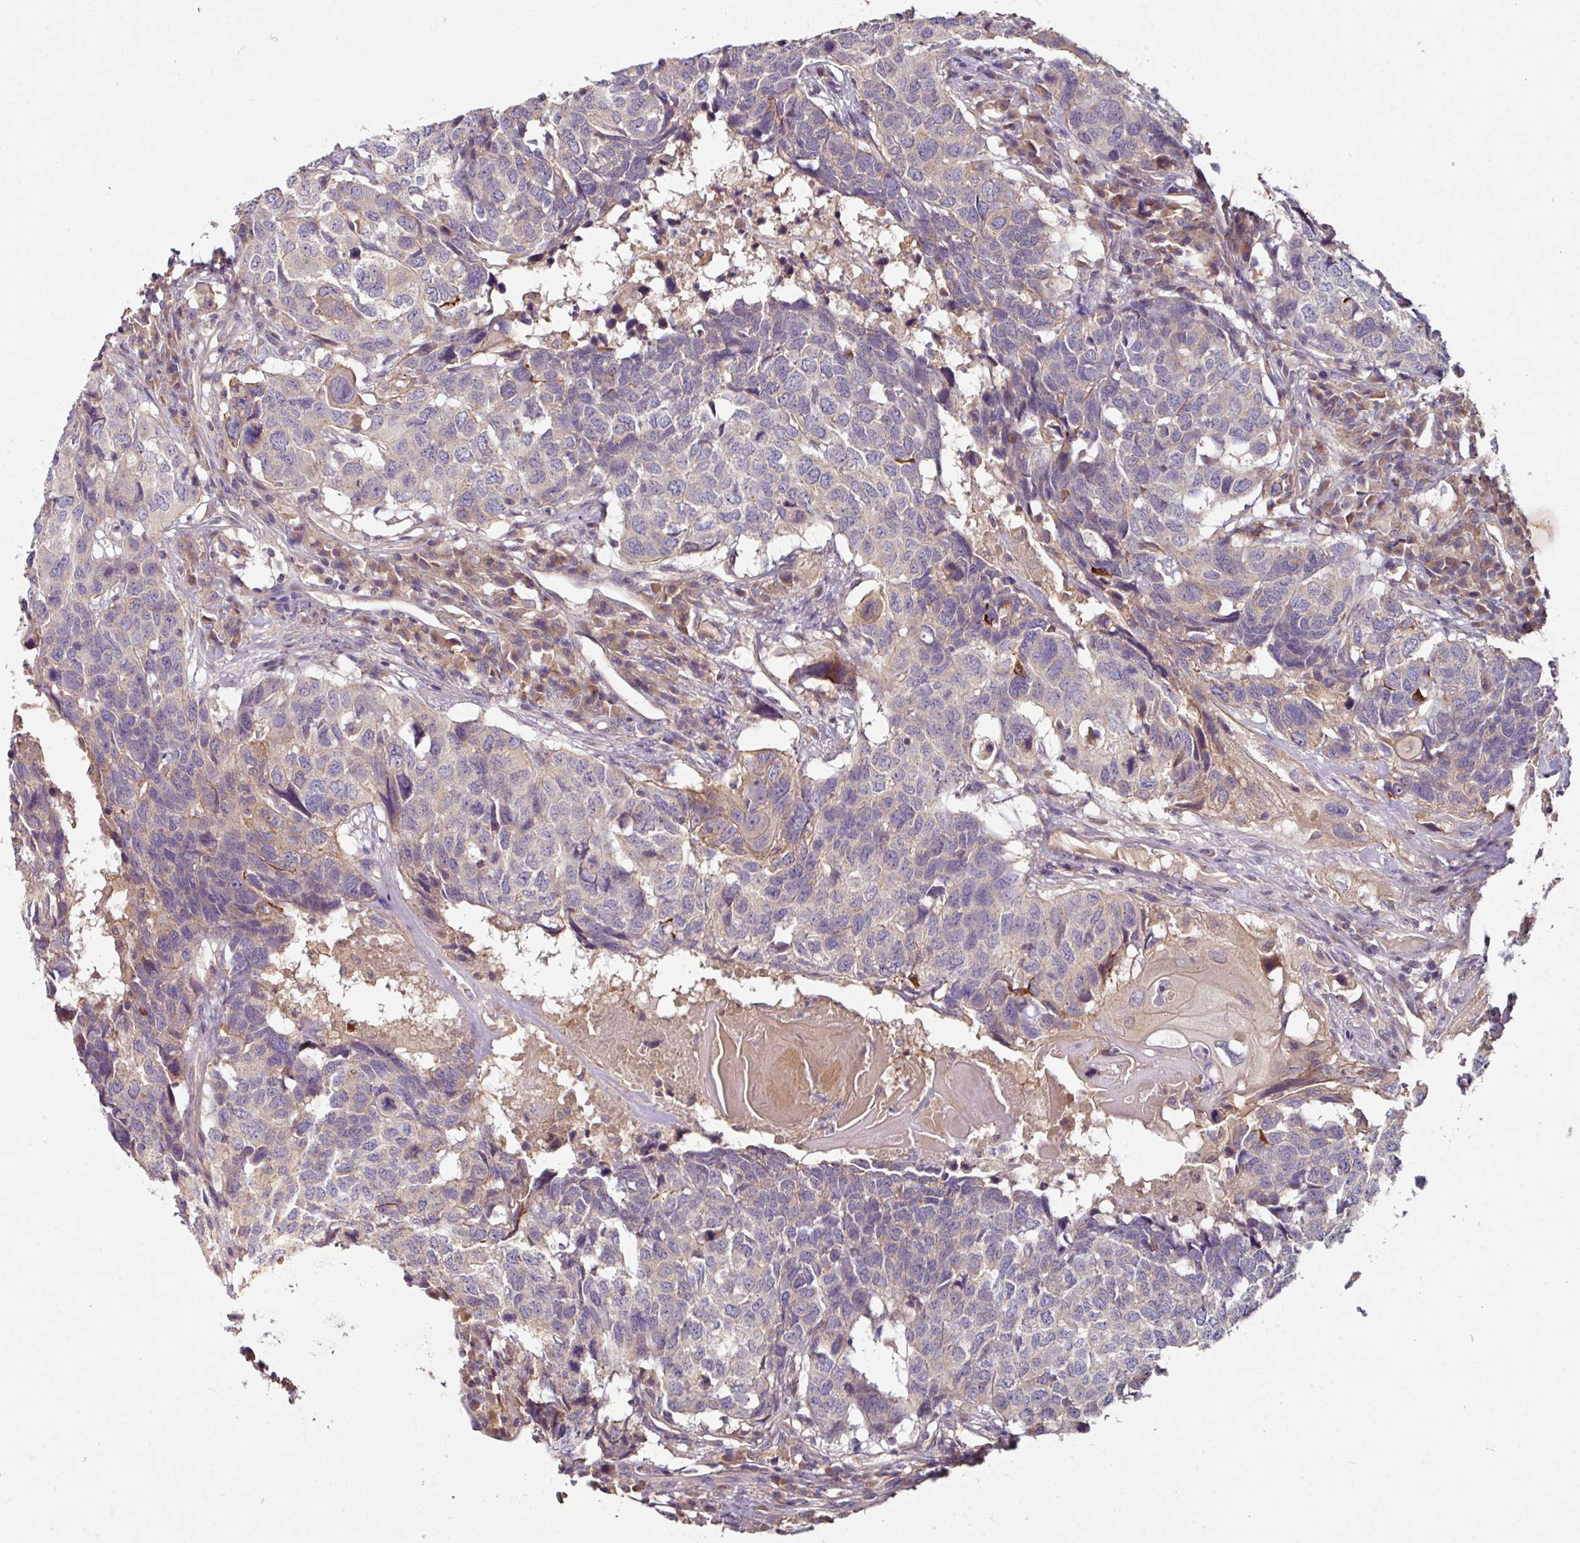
{"staining": {"intensity": "negative", "quantity": "none", "location": "none"}, "tissue": "head and neck cancer", "cell_type": "Tumor cells", "image_type": "cancer", "snomed": [{"axis": "morphology", "description": "Squamous cell carcinoma, NOS"}, {"axis": "topography", "description": "Head-Neck"}], "caption": "Protein analysis of squamous cell carcinoma (head and neck) reveals no significant staining in tumor cells.", "gene": "C4orf48", "patient": {"sex": "male", "age": 66}}